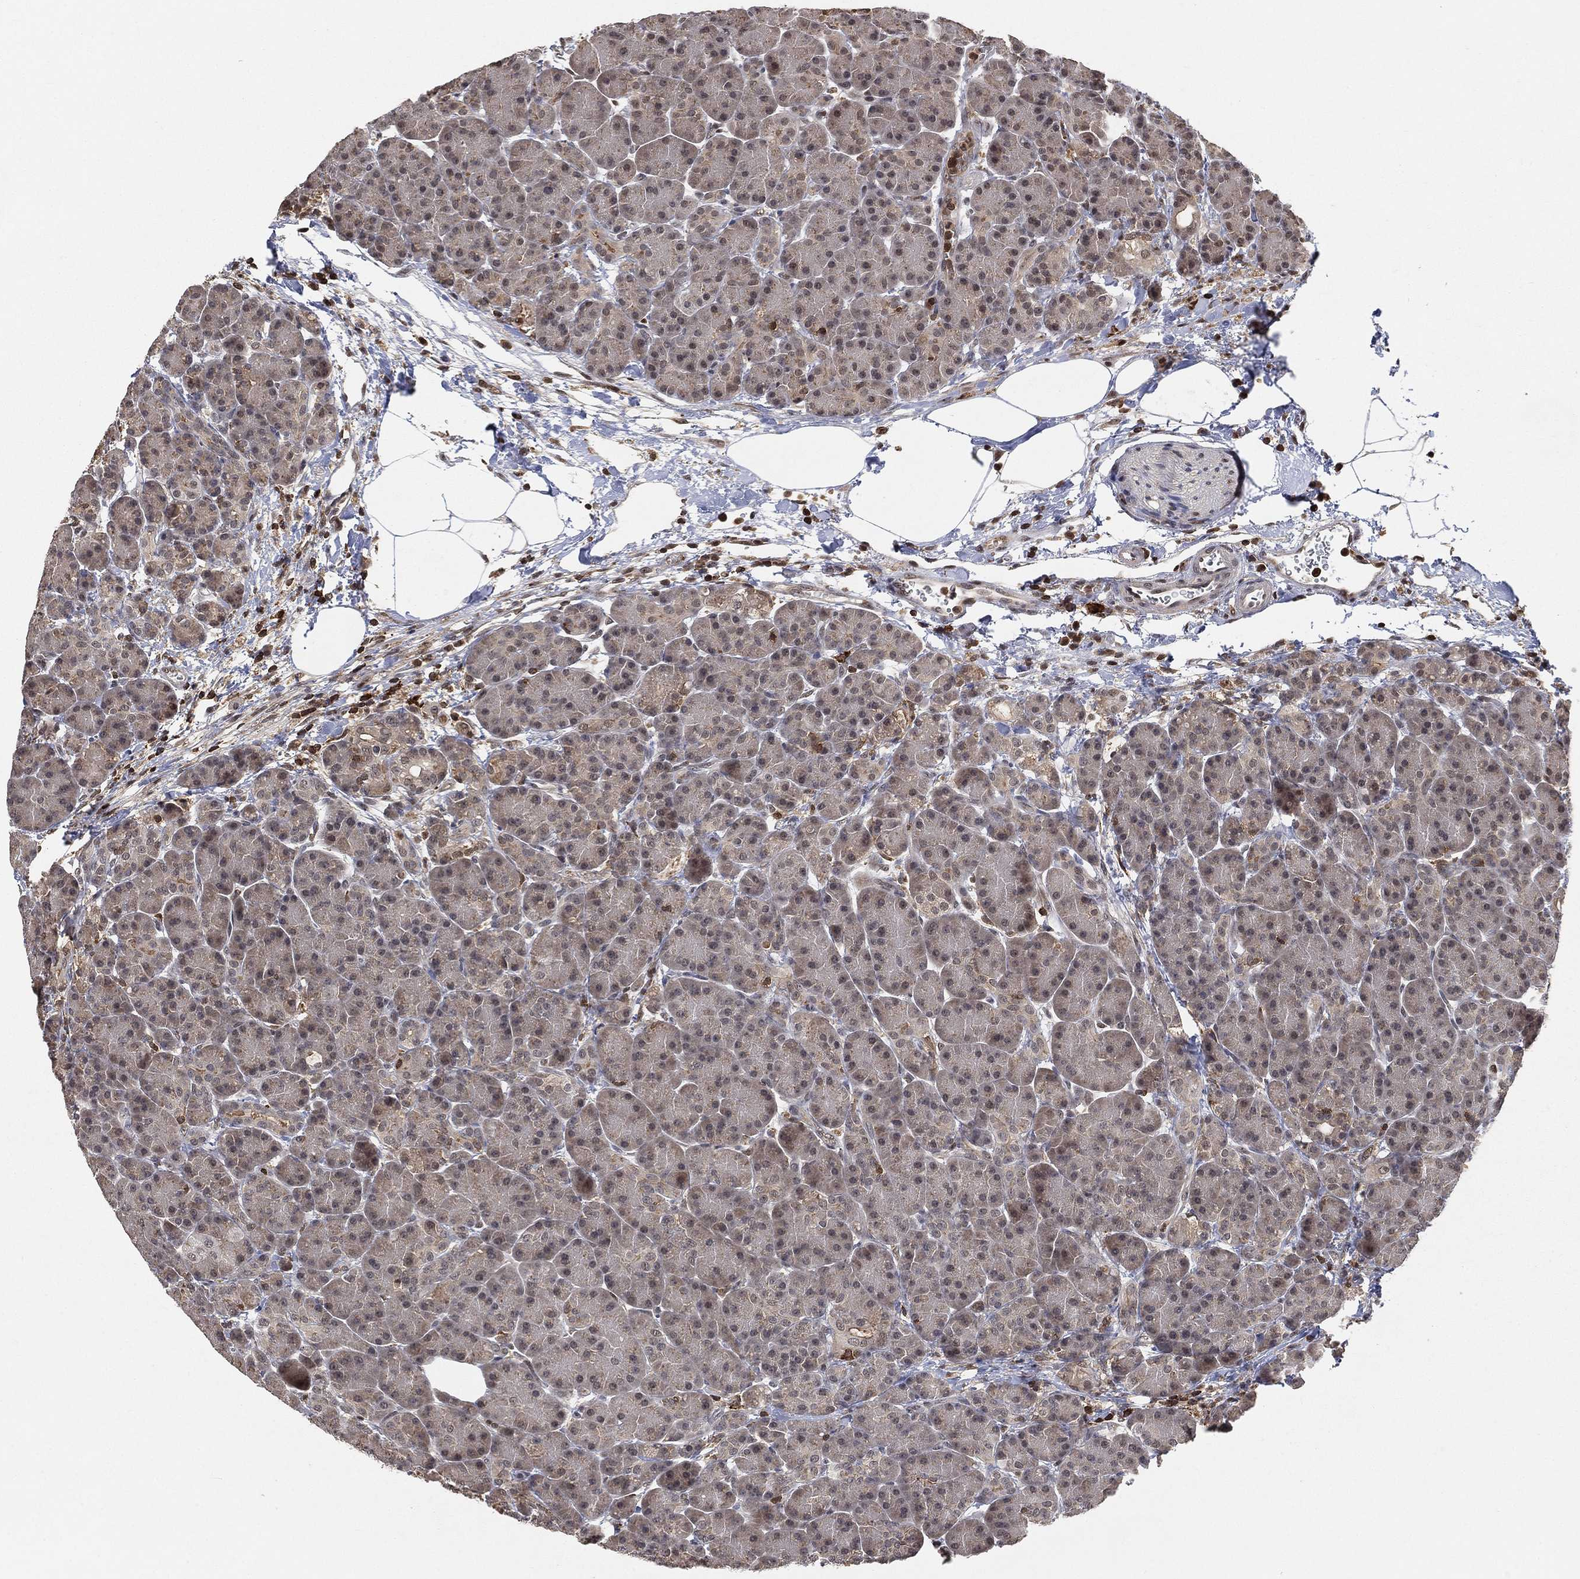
{"staining": {"intensity": "moderate", "quantity": "<25%", "location": "nuclear"}, "tissue": "pancreas", "cell_type": "Exocrine glandular cells", "image_type": "normal", "snomed": [{"axis": "morphology", "description": "Normal tissue, NOS"}, {"axis": "topography", "description": "Pancreas"}], "caption": "A high-resolution histopathology image shows immunohistochemistry staining of benign pancreas, which demonstrates moderate nuclear staining in approximately <25% of exocrine glandular cells.", "gene": "WDR26", "patient": {"sex": "female", "age": 63}}